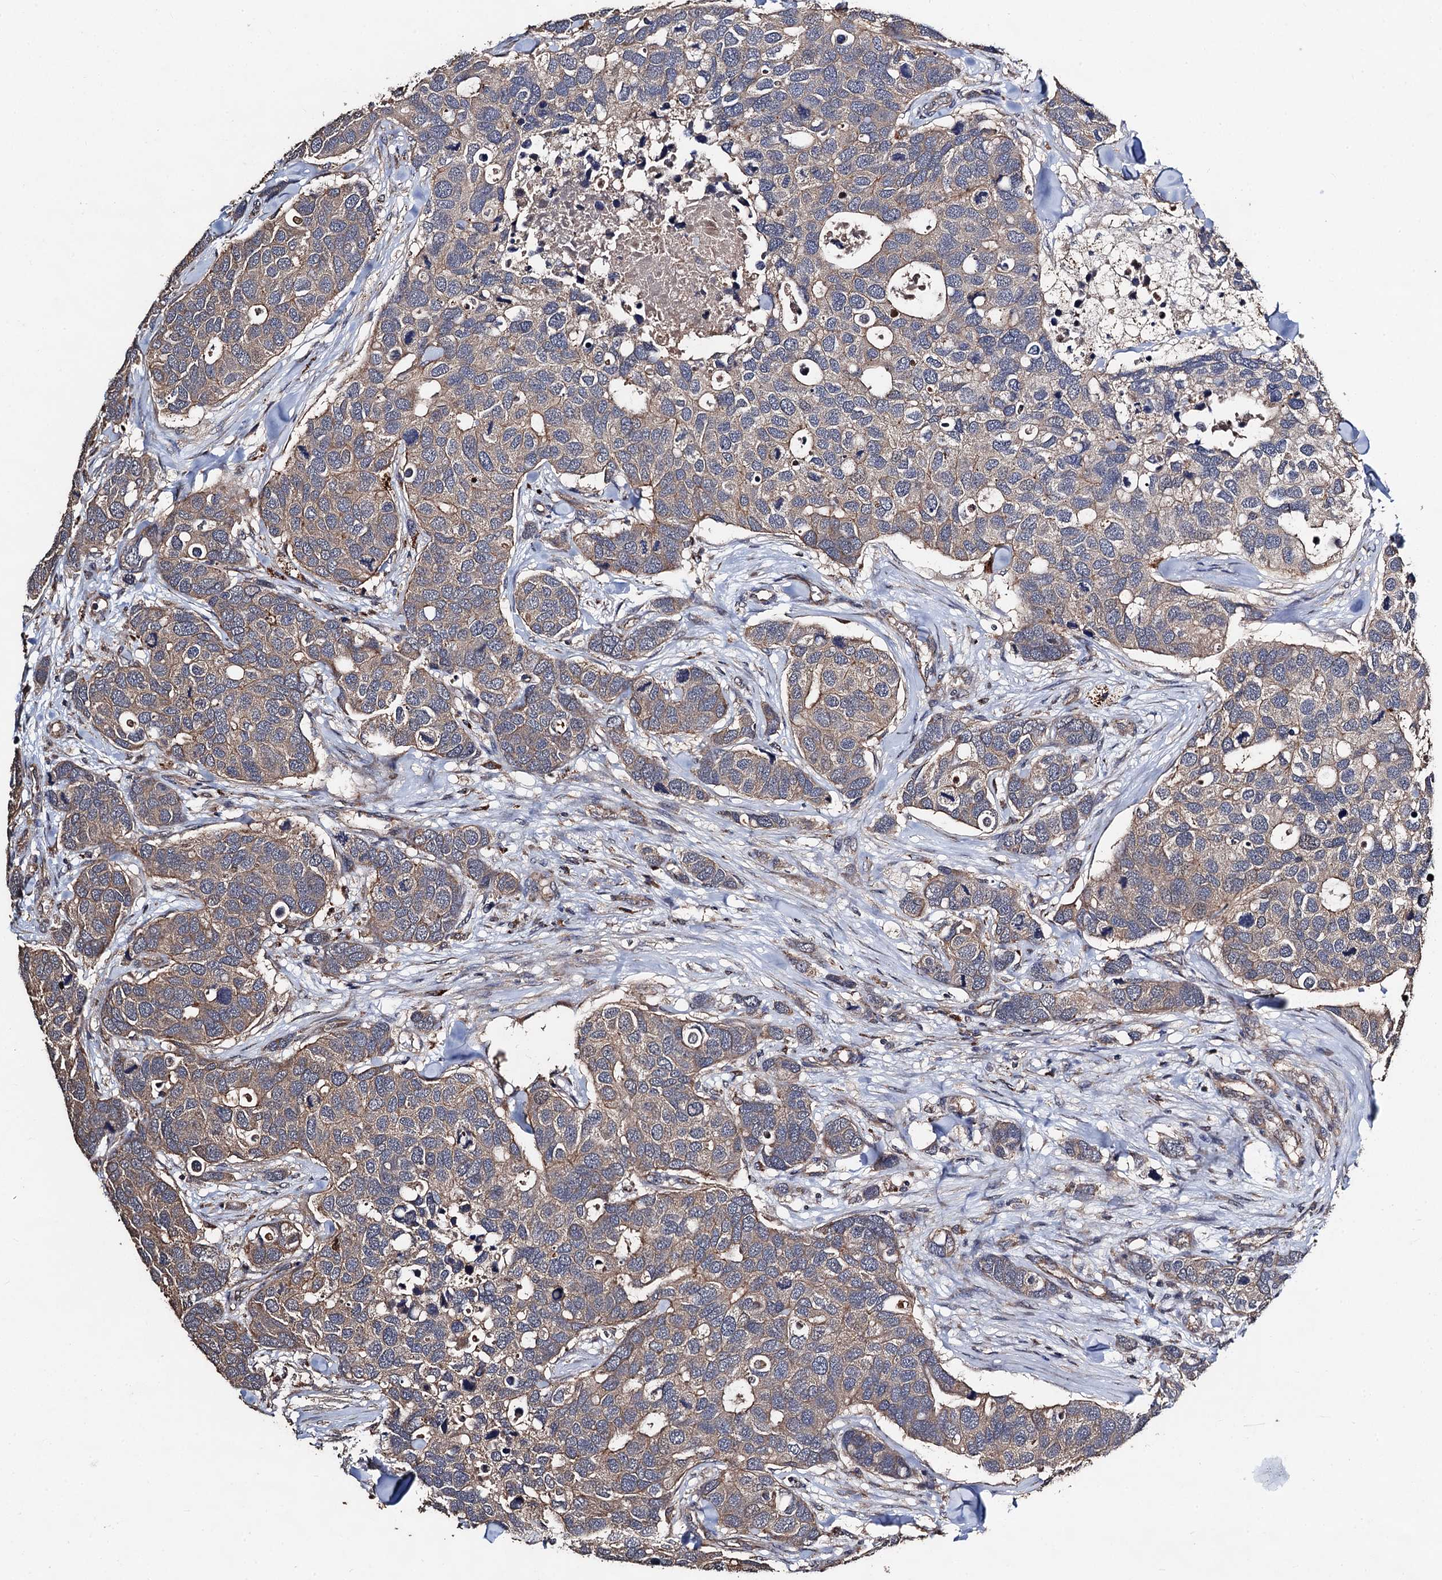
{"staining": {"intensity": "weak", "quantity": "25%-75%", "location": "cytoplasmic/membranous"}, "tissue": "breast cancer", "cell_type": "Tumor cells", "image_type": "cancer", "snomed": [{"axis": "morphology", "description": "Duct carcinoma"}, {"axis": "topography", "description": "Breast"}], "caption": "Brown immunohistochemical staining in human breast invasive ductal carcinoma reveals weak cytoplasmic/membranous positivity in about 25%-75% of tumor cells. (brown staining indicates protein expression, while blue staining denotes nuclei).", "gene": "PPTC7", "patient": {"sex": "female", "age": 83}}